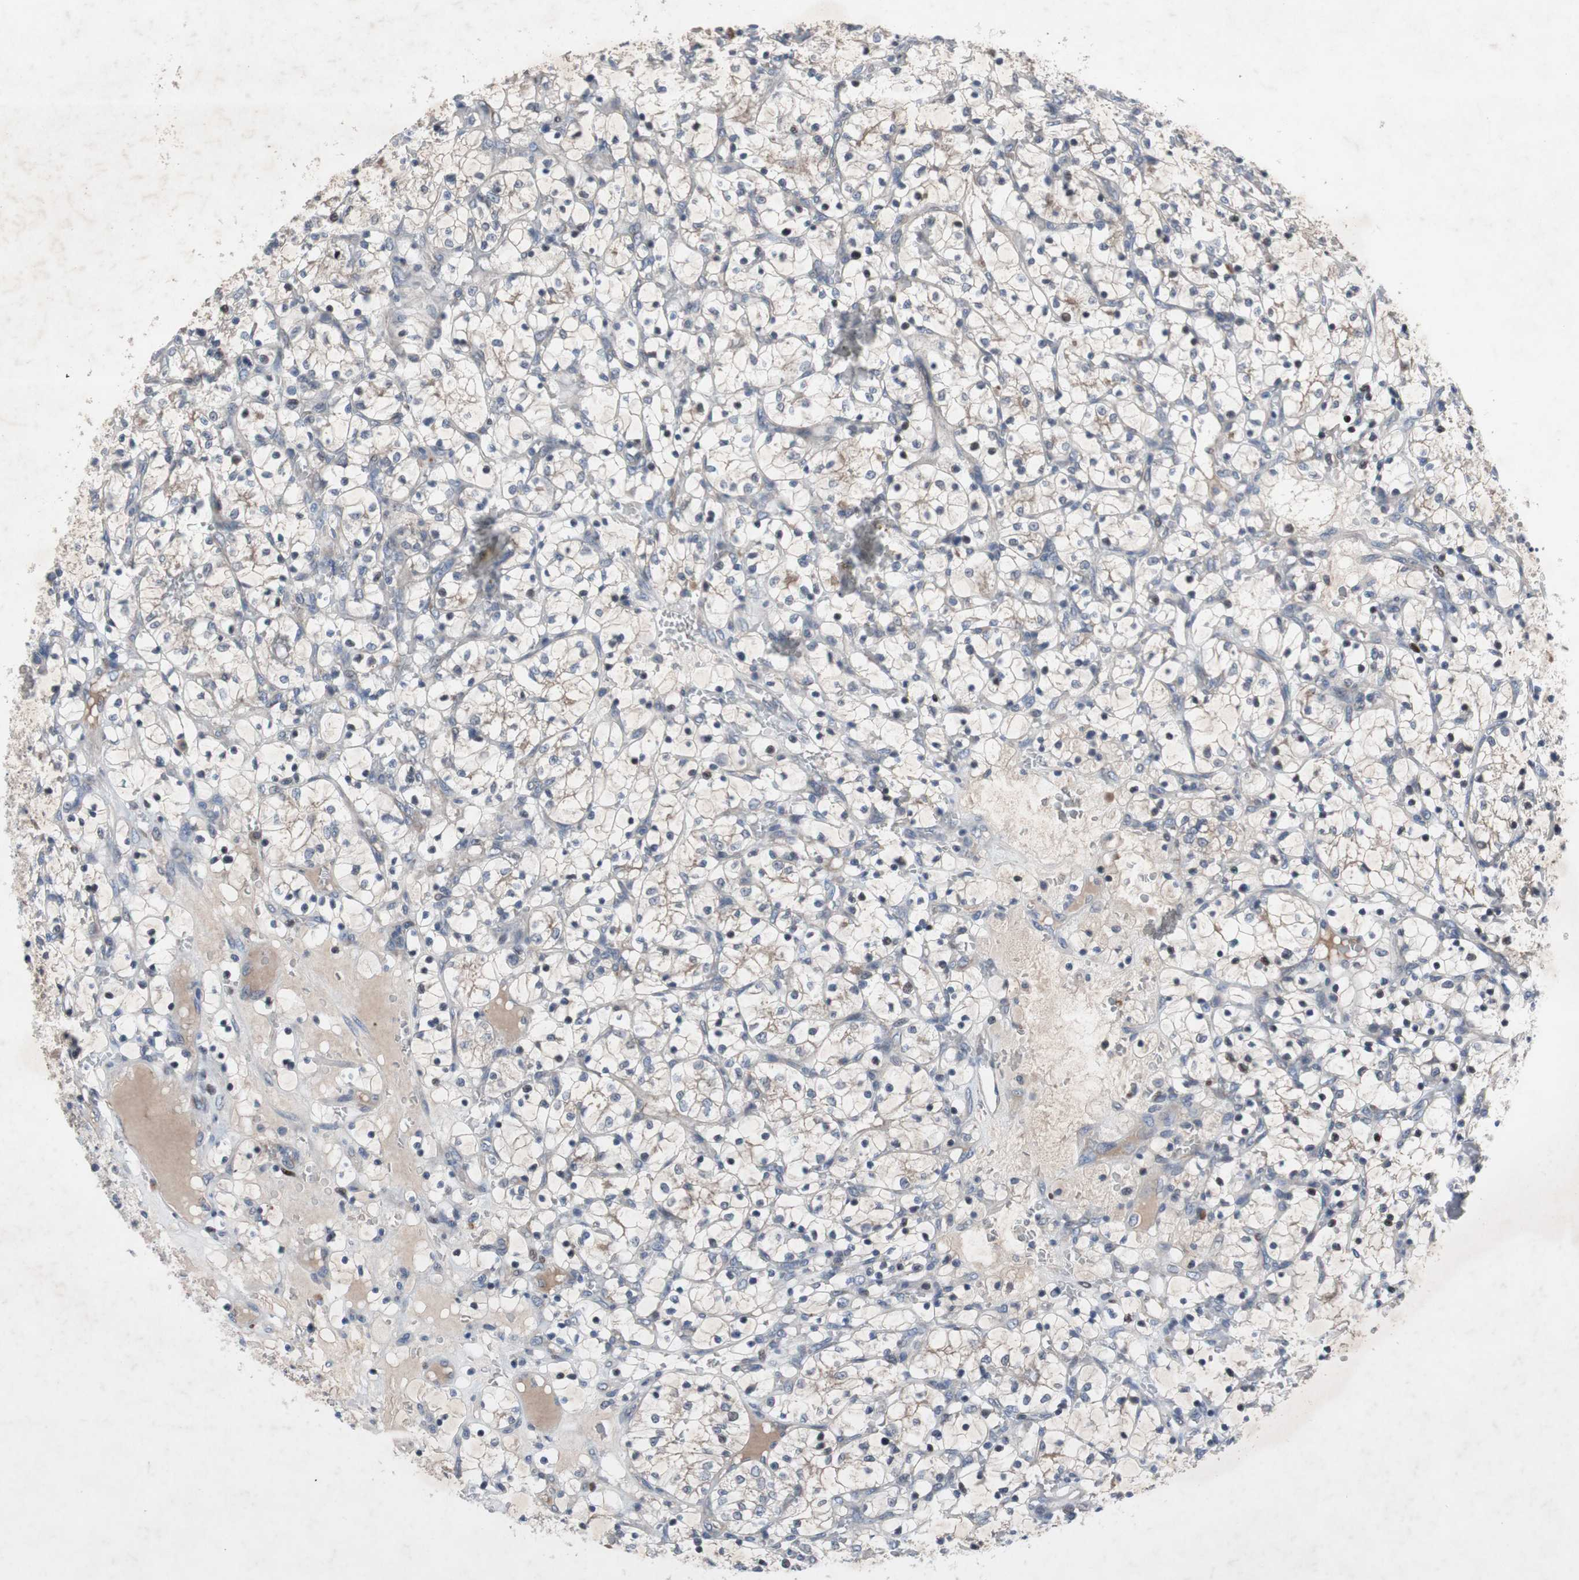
{"staining": {"intensity": "weak", "quantity": "<25%", "location": "cytoplasmic/membranous"}, "tissue": "renal cancer", "cell_type": "Tumor cells", "image_type": "cancer", "snomed": [{"axis": "morphology", "description": "Adenocarcinoma, NOS"}, {"axis": "topography", "description": "Kidney"}], "caption": "Immunohistochemistry (IHC) photomicrograph of renal cancer stained for a protein (brown), which displays no staining in tumor cells. (Brightfield microscopy of DAB immunohistochemistry (IHC) at high magnification).", "gene": "MUTYH", "patient": {"sex": "female", "age": 69}}